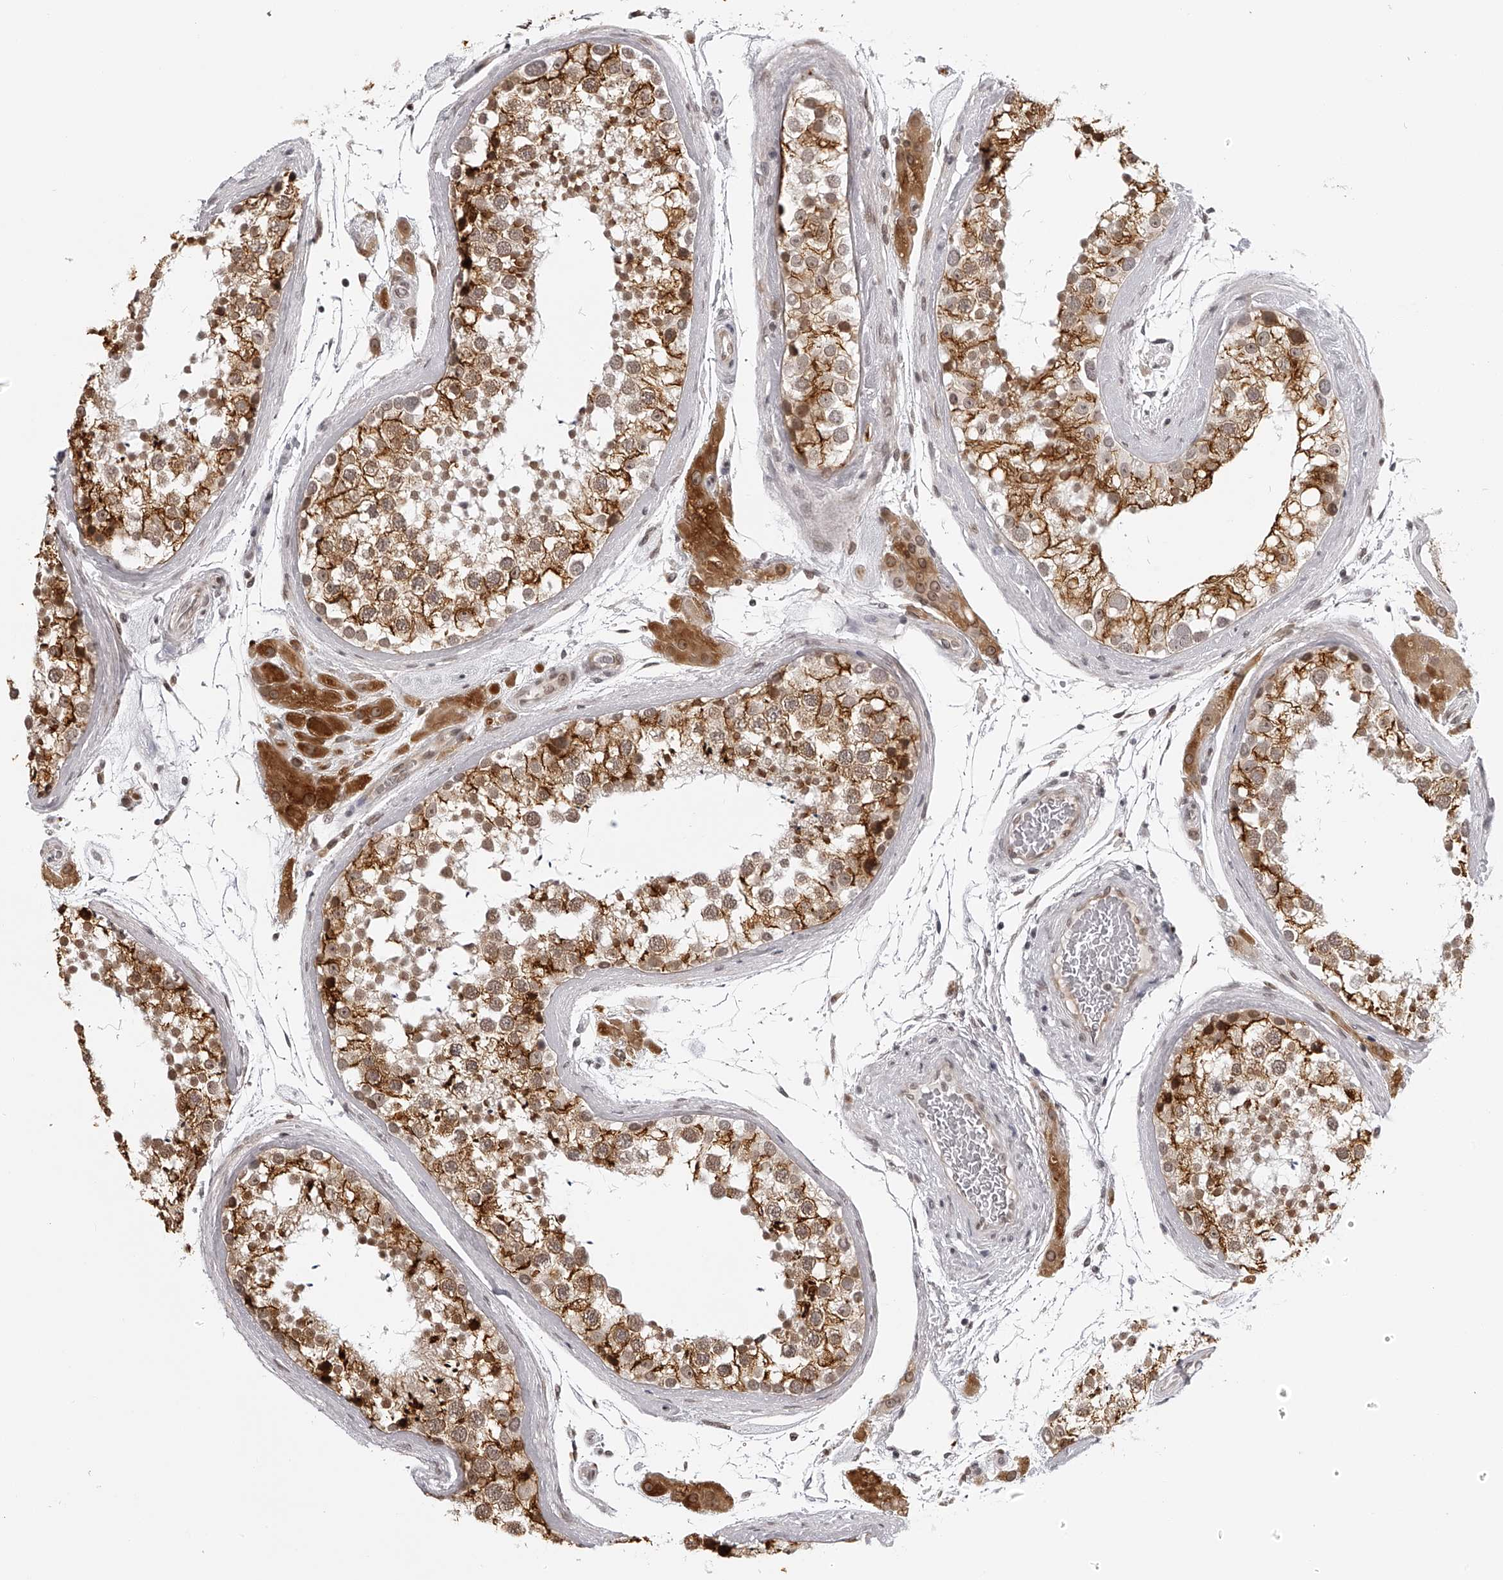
{"staining": {"intensity": "moderate", "quantity": ">75%", "location": "cytoplasmic/membranous,nuclear"}, "tissue": "testis", "cell_type": "Cells in seminiferous ducts", "image_type": "normal", "snomed": [{"axis": "morphology", "description": "Normal tissue, NOS"}, {"axis": "topography", "description": "Testis"}], "caption": "IHC of unremarkable human testis exhibits medium levels of moderate cytoplasmic/membranous,nuclear positivity in about >75% of cells in seminiferous ducts. The staining was performed using DAB, with brown indicating positive protein expression. Nuclei are stained blue with hematoxylin.", "gene": "ODF2L", "patient": {"sex": "male", "age": 46}}